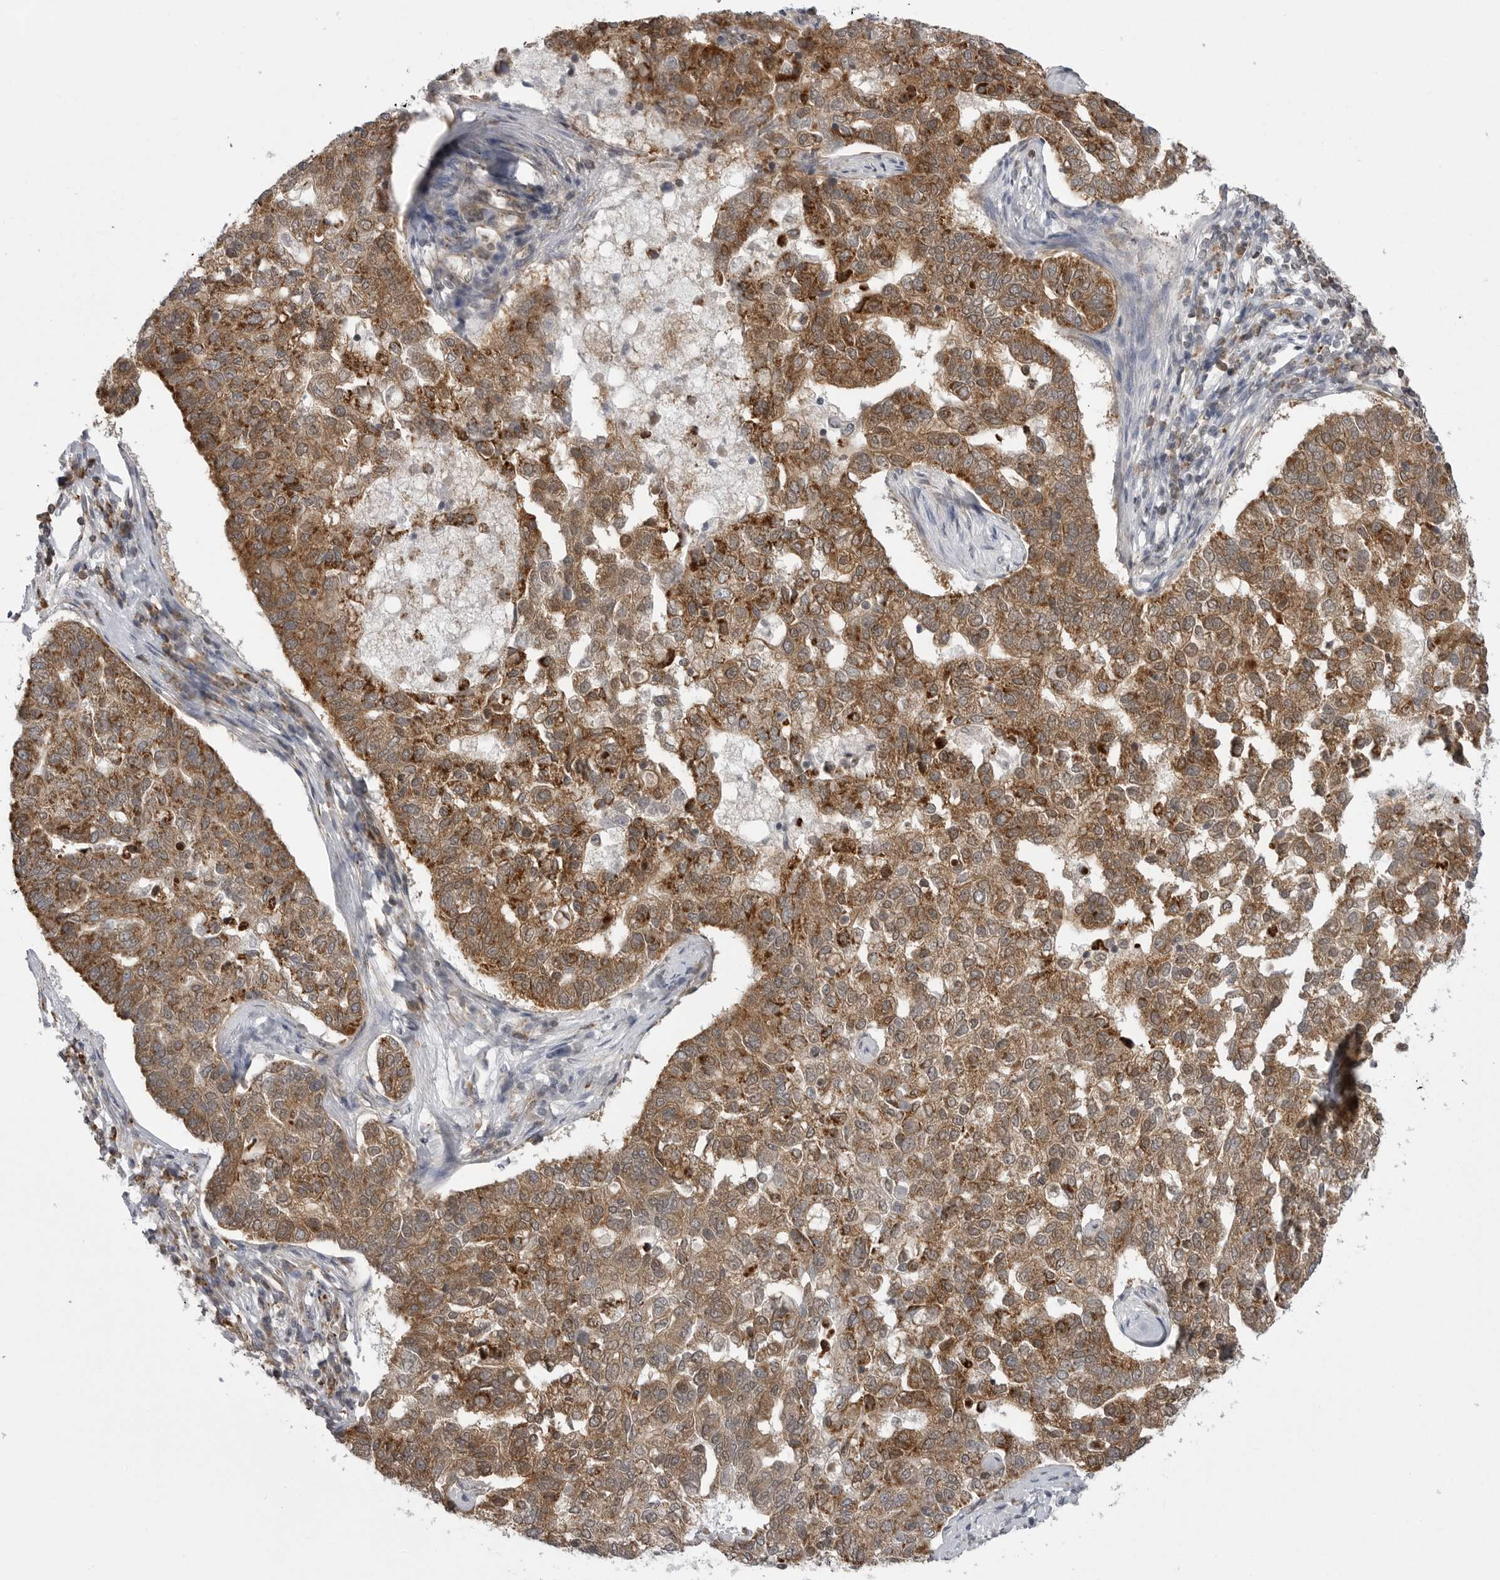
{"staining": {"intensity": "moderate", "quantity": ">75%", "location": "cytoplasmic/membranous"}, "tissue": "pancreatic cancer", "cell_type": "Tumor cells", "image_type": "cancer", "snomed": [{"axis": "morphology", "description": "Adenocarcinoma, NOS"}, {"axis": "topography", "description": "Pancreas"}], "caption": "This is a photomicrograph of immunohistochemistry (IHC) staining of adenocarcinoma (pancreatic), which shows moderate positivity in the cytoplasmic/membranous of tumor cells.", "gene": "FH", "patient": {"sex": "female", "age": 61}}